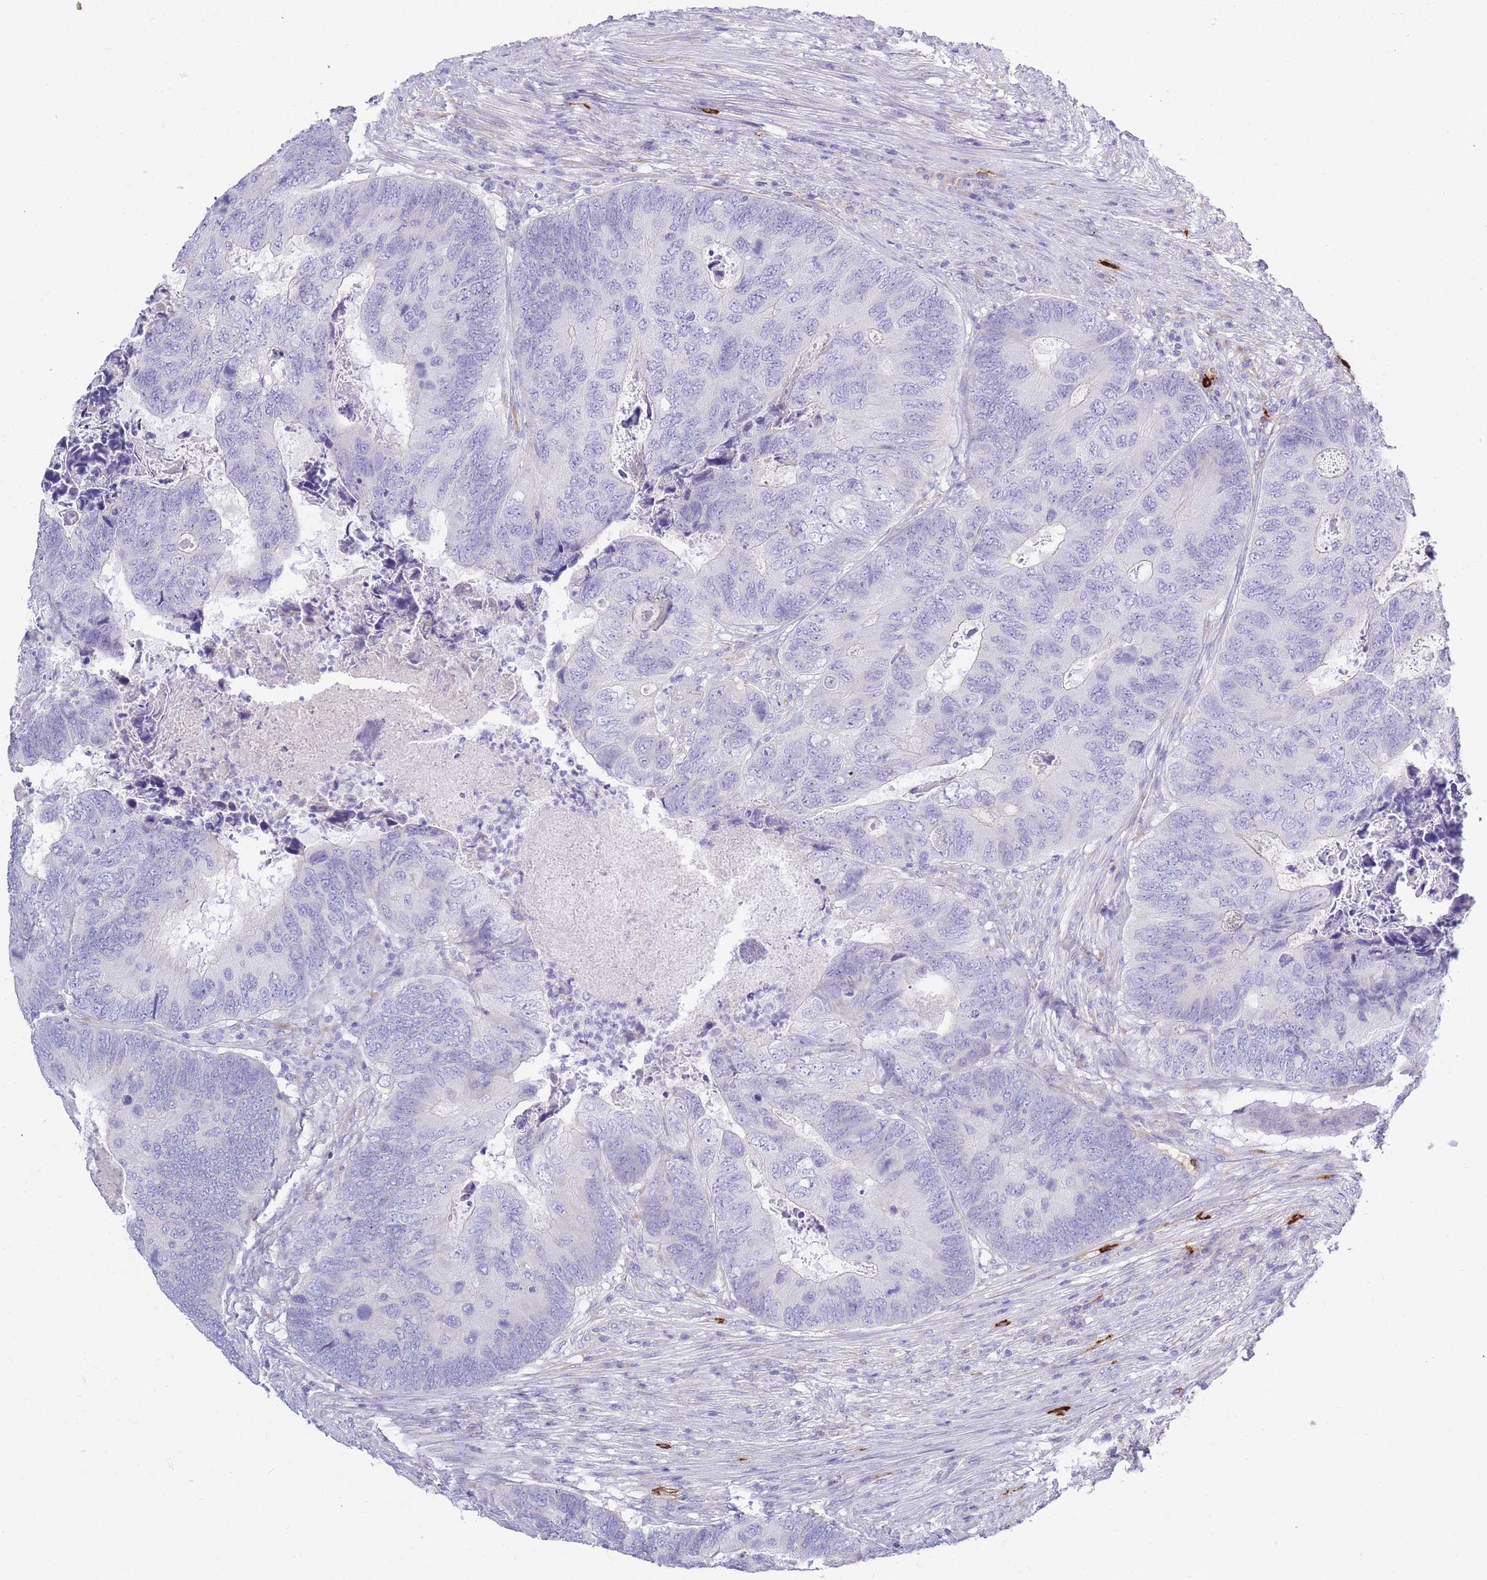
{"staining": {"intensity": "negative", "quantity": "none", "location": "none"}, "tissue": "colorectal cancer", "cell_type": "Tumor cells", "image_type": "cancer", "snomed": [{"axis": "morphology", "description": "Adenocarcinoma, NOS"}, {"axis": "topography", "description": "Colon"}], "caption": "Immunohistochemistry image of human colorectal cancer (adenocarcinoma) stained for a protein (brown), which exhibits no positivity in tumor cells.", "gene": "TPSD1", "patient": {"sex": "female", "age": 67}}